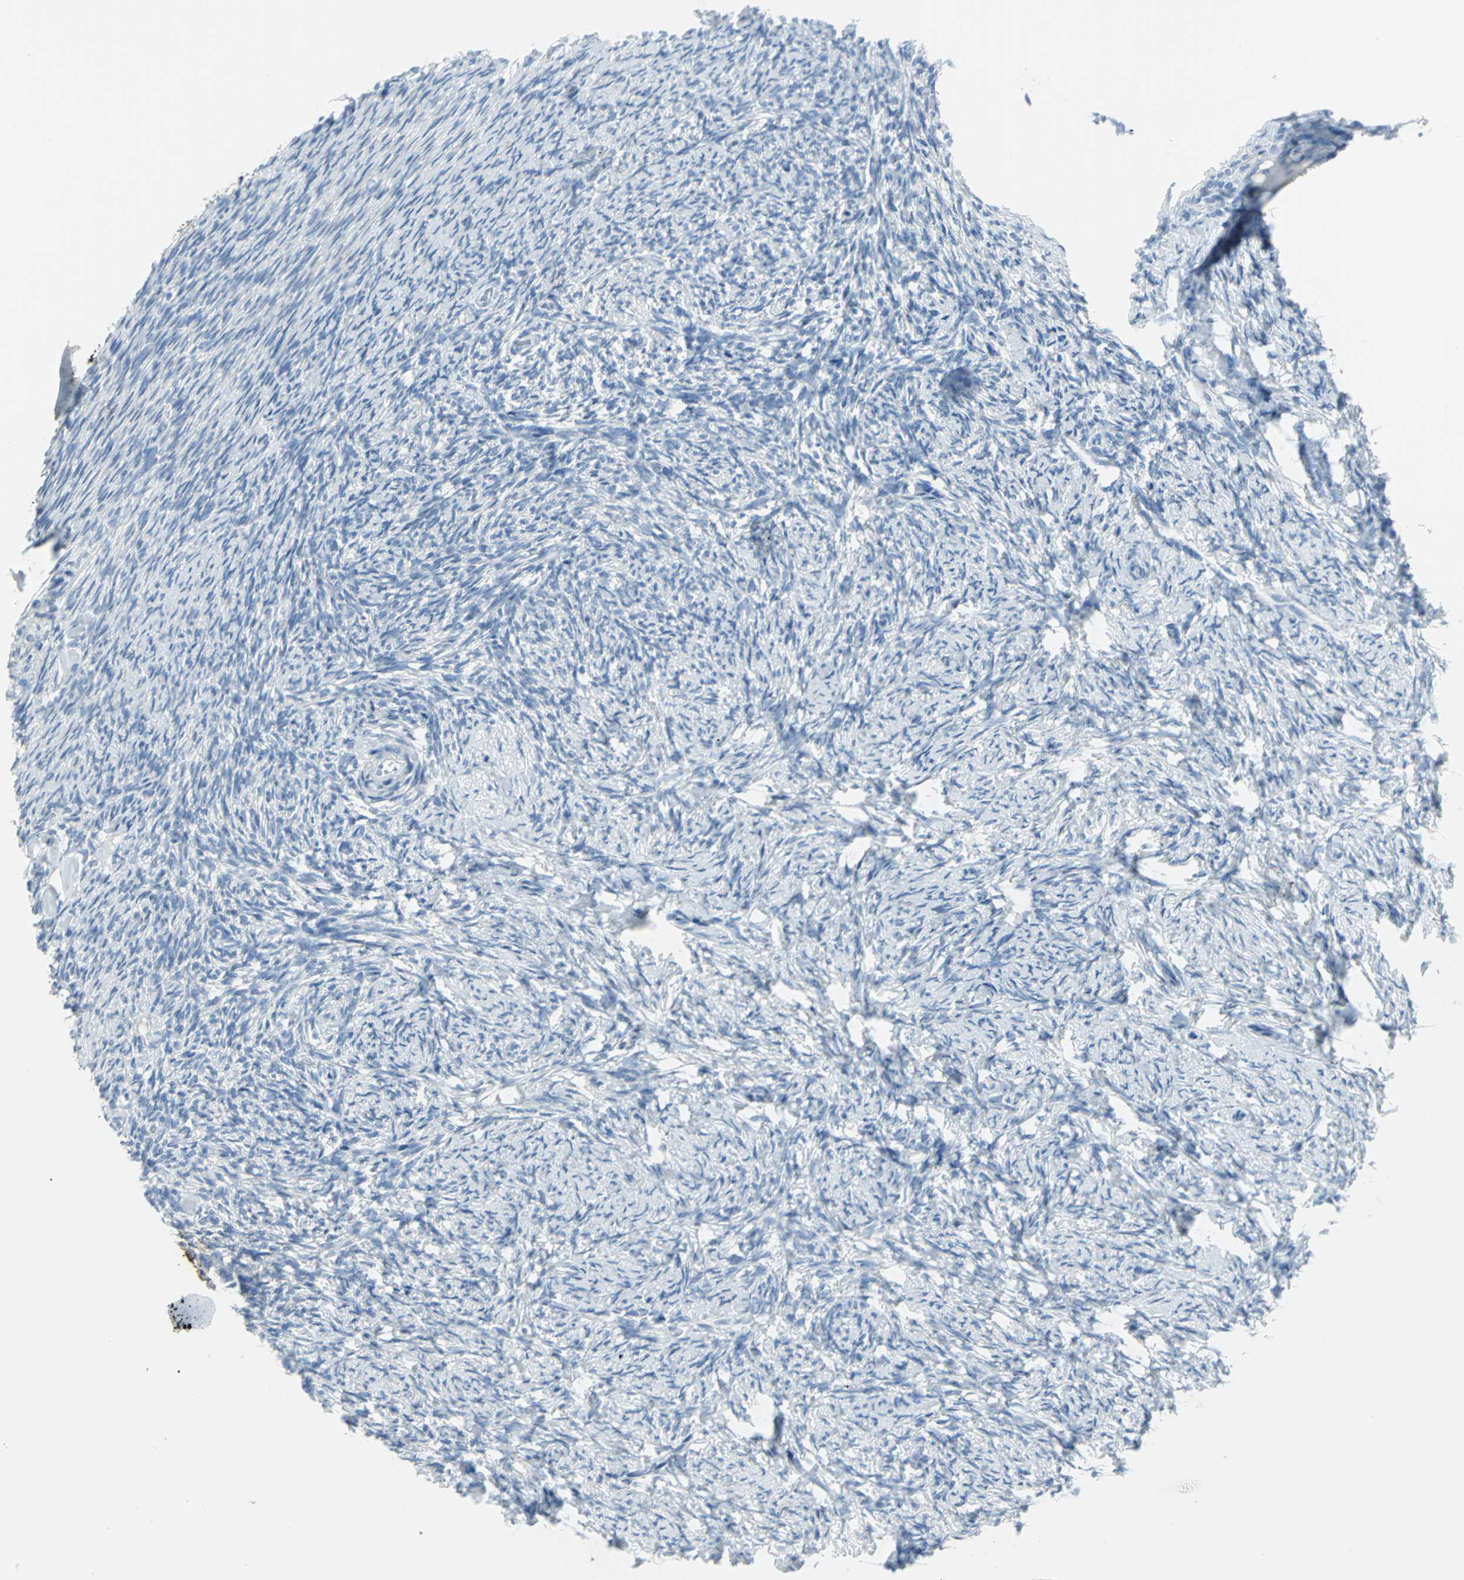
{"staining": {"intensity": "negative", "quantity": "none", "location": "none"}, "tissue": "ovary", "cell_type": "Ovarian stroma cells", "image_type": "normal", "snomed": [{"axis": "morphology", "description": "Normal tissue, NOS"}, {"axis": "topography", "description": "Ovary"}], "caption": "Ovarian stroma cells are negative for brown protein staining in normal ovary. (DAB (3,3'-diaminobenzidine) immunohistochemistry, high magnification).", "gene": "DNAI2", "patient": {"sex": "female", "age": 60}}